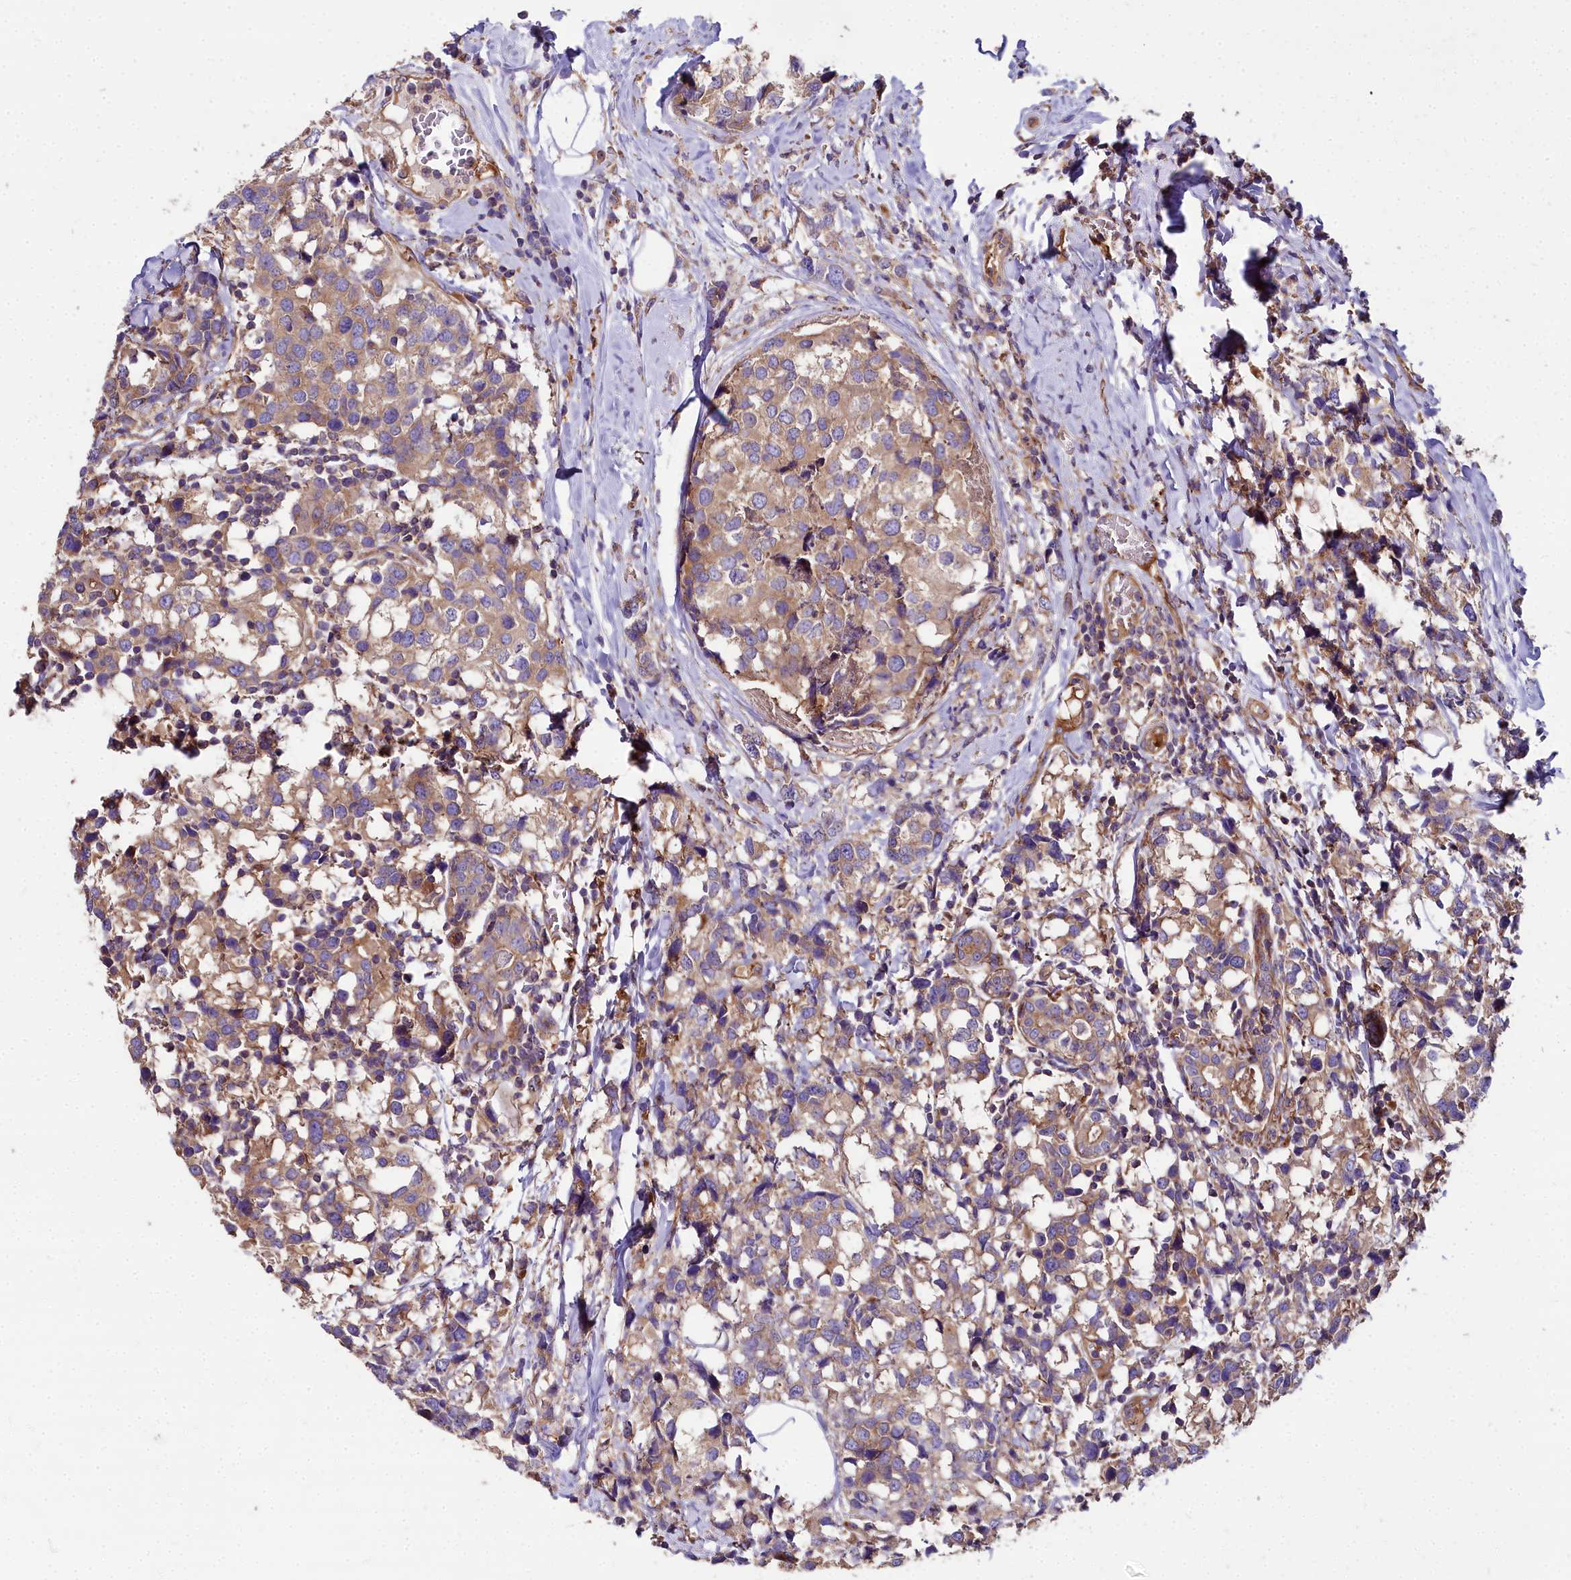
{"staining": {"intensity": "weak", "quantity": ">75%", "location": "cytoplasmic/membranous"}, "tissue": "breast cancer", "cell_type": "Tumor cells", "image_type": "cancer", "snomed": [{"axis": "morphology", "description": "Lobular carcinoma"}, {"axis": "topography", "description": "Breast"}], "caption": "There is low levels of weak cytoplasmic/membranous staining in tumor cells of breast cancer, as demonstrated by immunohistochemical staining (brown color).", "gene": "DCTN3", "patient": {"sex": "female", "age": 59}}